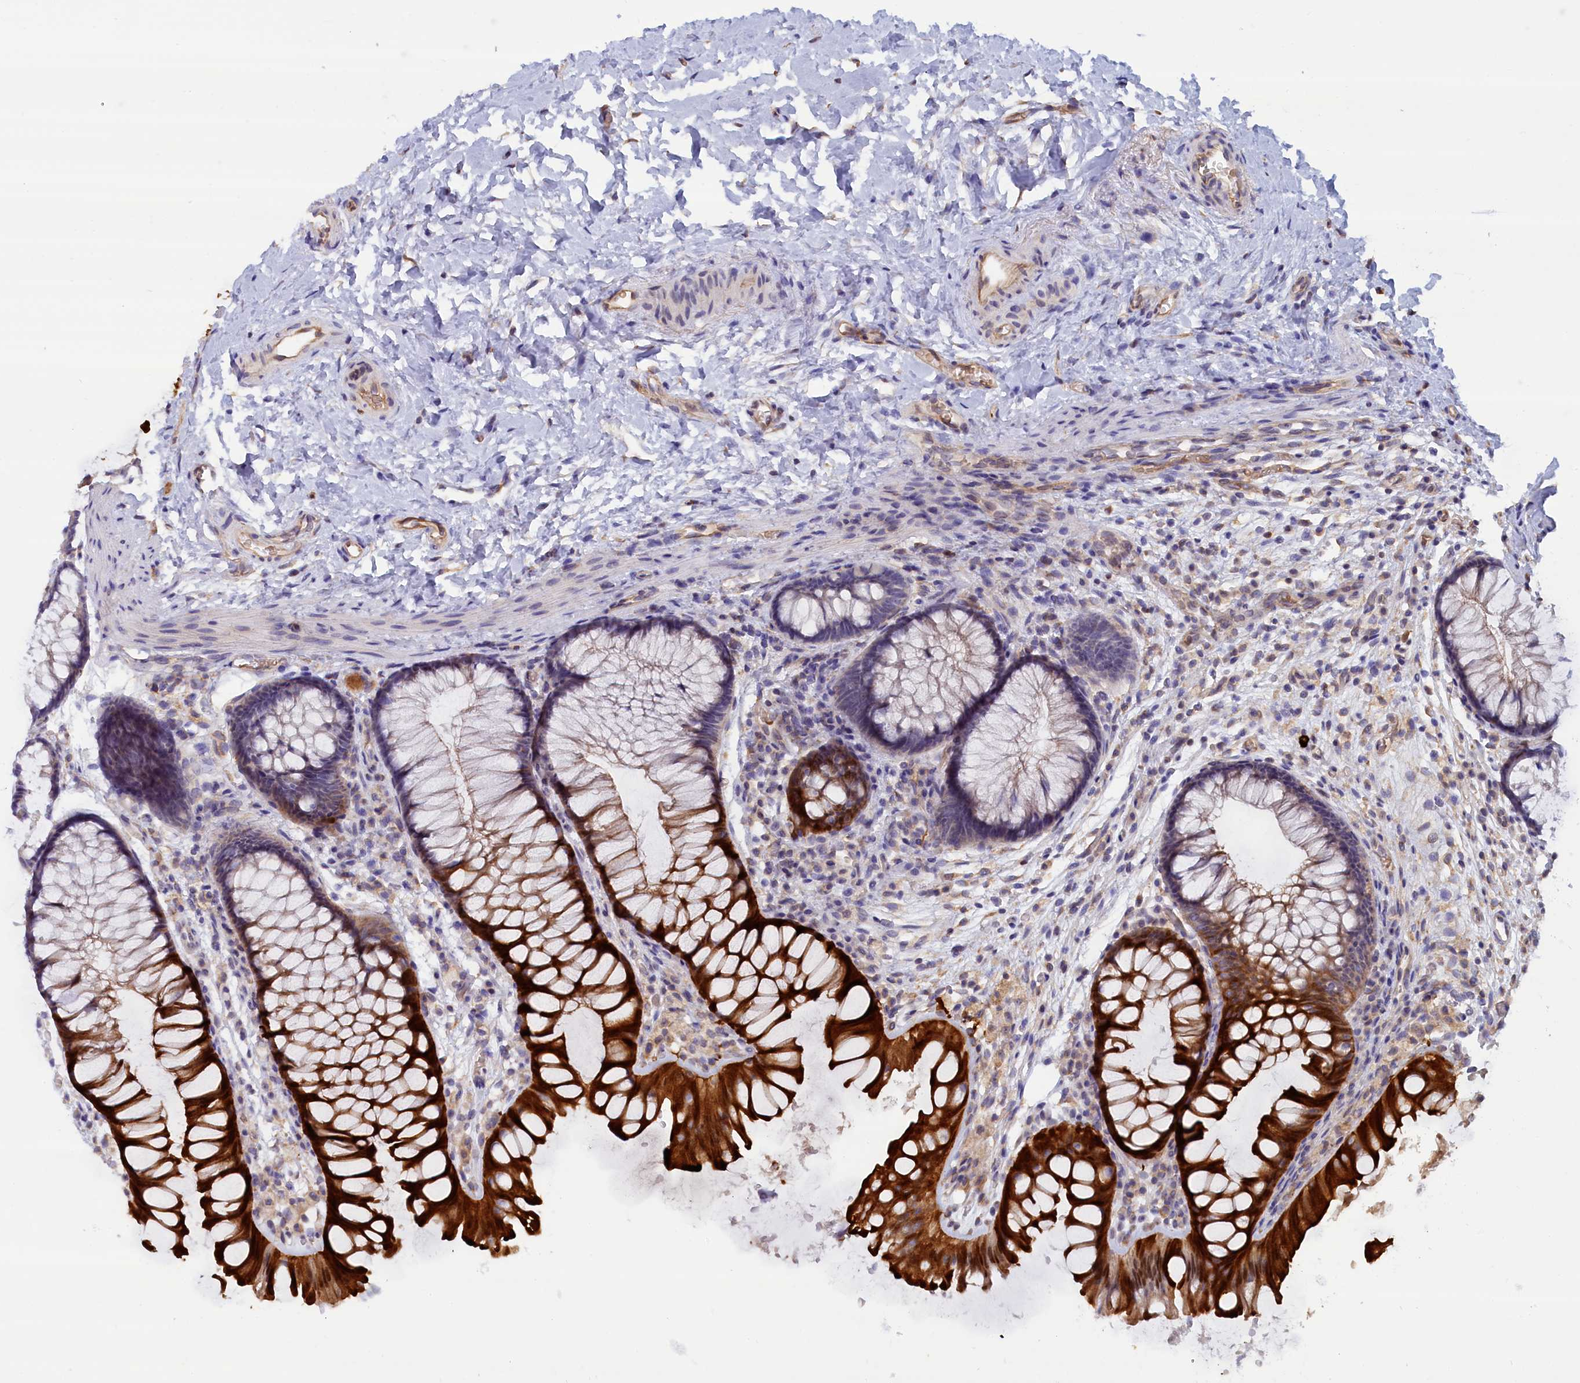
{"staining": {"intensity": "moderate", "quantity": ">75%", "location": "cytoplasmic/membranous"}, "tissue": "colon", "cell_type": "Endothelial cells", "image_type": "normal", "snomed": [{"axis": "morphology", "description": "Normal tissue, NOS"}, {"axis": "topography", "description": "Colon"}], "caption": "Unremarkable colon demonstrates moderate cytoplasmic/membranous staining in approximately >75% of endothelial cells, visualized by immunohistochemistry. The staining is performed using DAB brown chromogen to label protein expression. The nuclei are counter-stained blue using hematoxylin.", "gene": "ABCC12", "patient": {"sex": "female", "age": 62}}